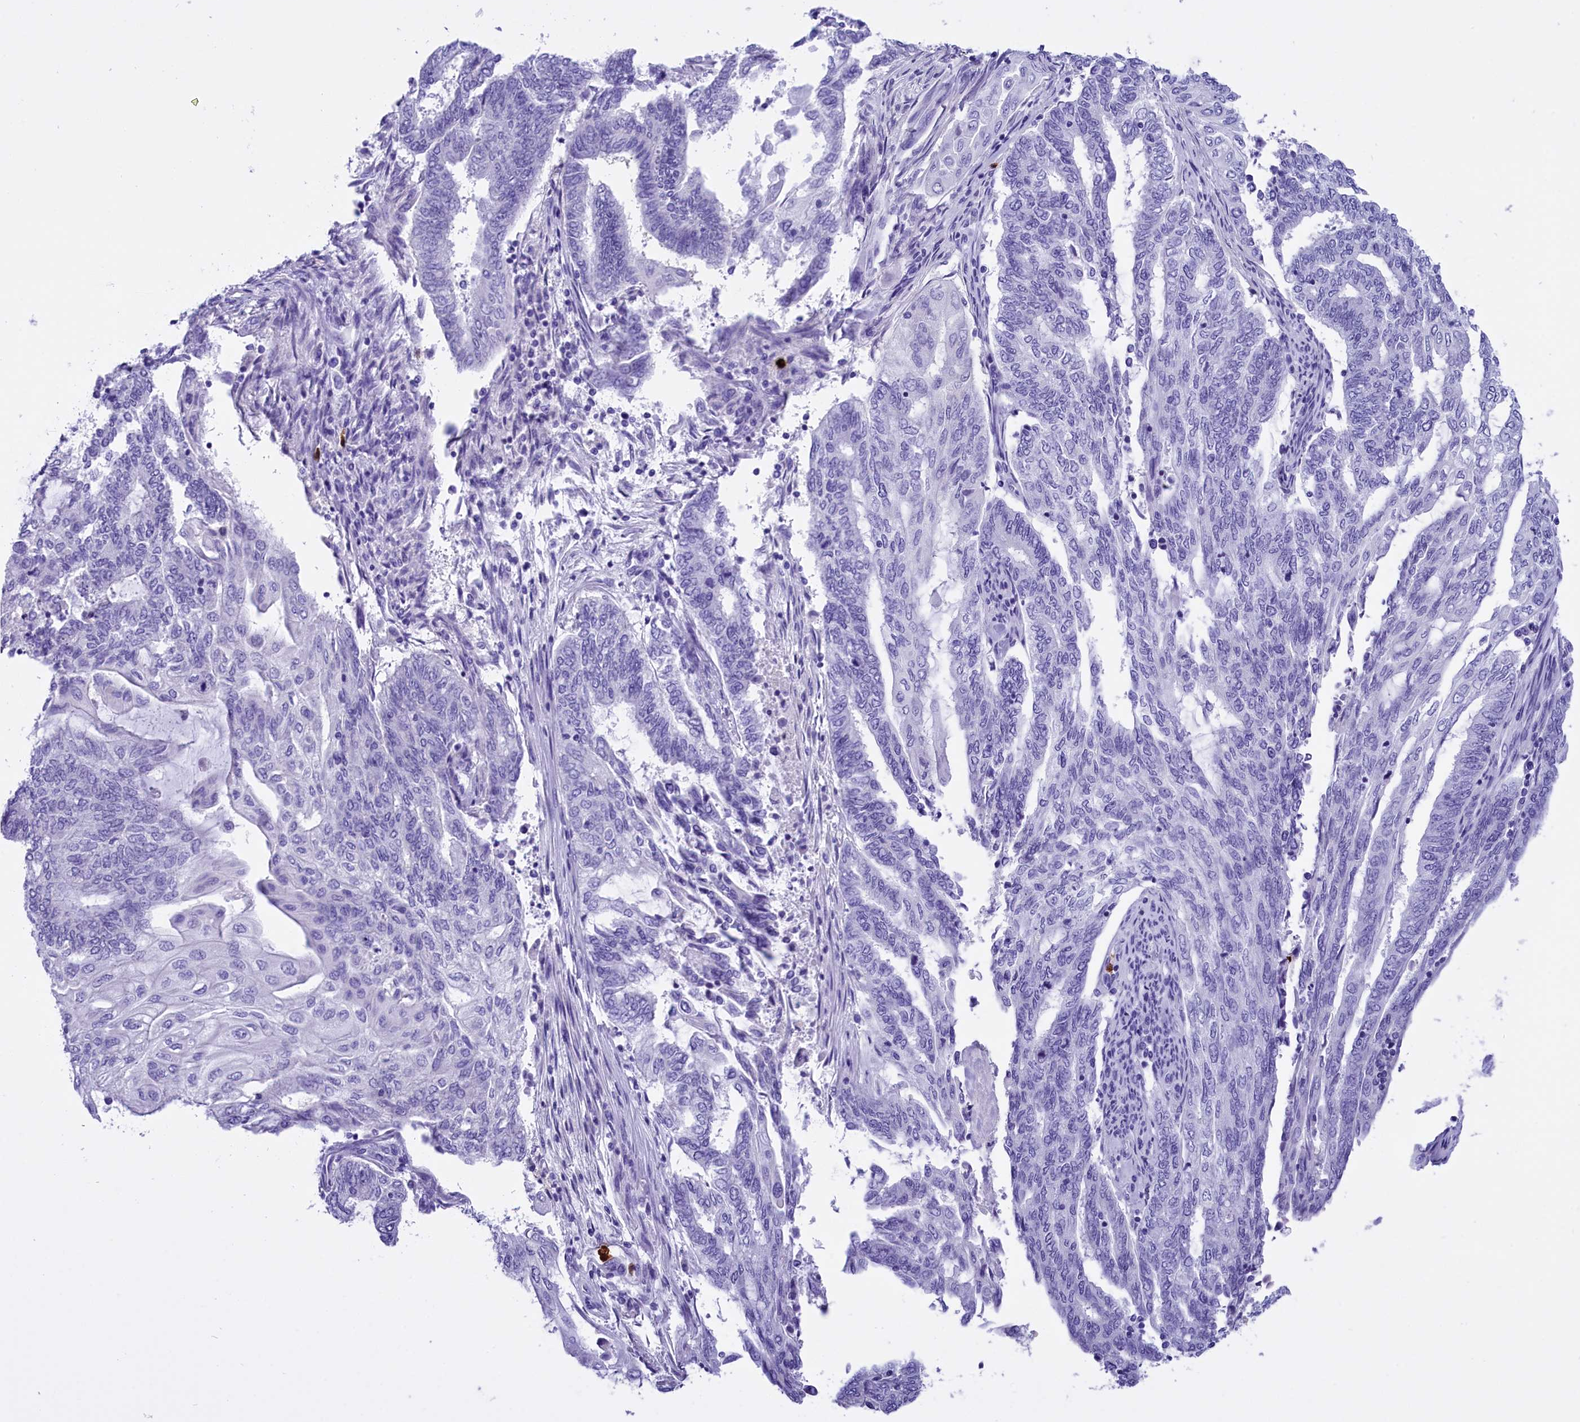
{"staining": {"intensity": "negative", "quantity": "none", "location": "none"}, "tissue": "endometrial cancer", "cell_type": "Tumor cells", "image_type": "cancer", "snomed": [{"axis": "morphology", "description": "Adenocarcinoma, NOS"}, {"axis": "topography", "description": "Uterus"}, {"axis": "topography", "description": "Endometrium"}], "caption": "Immunohistochemistry photomicrograph of adenocarcinoma (endometrial) stained for a protein (brown), which displays no staining in tumor cells. Nuclei are stained in blue.", "gene": "CLC", "patient": {"sex": "female", "age": 70}}